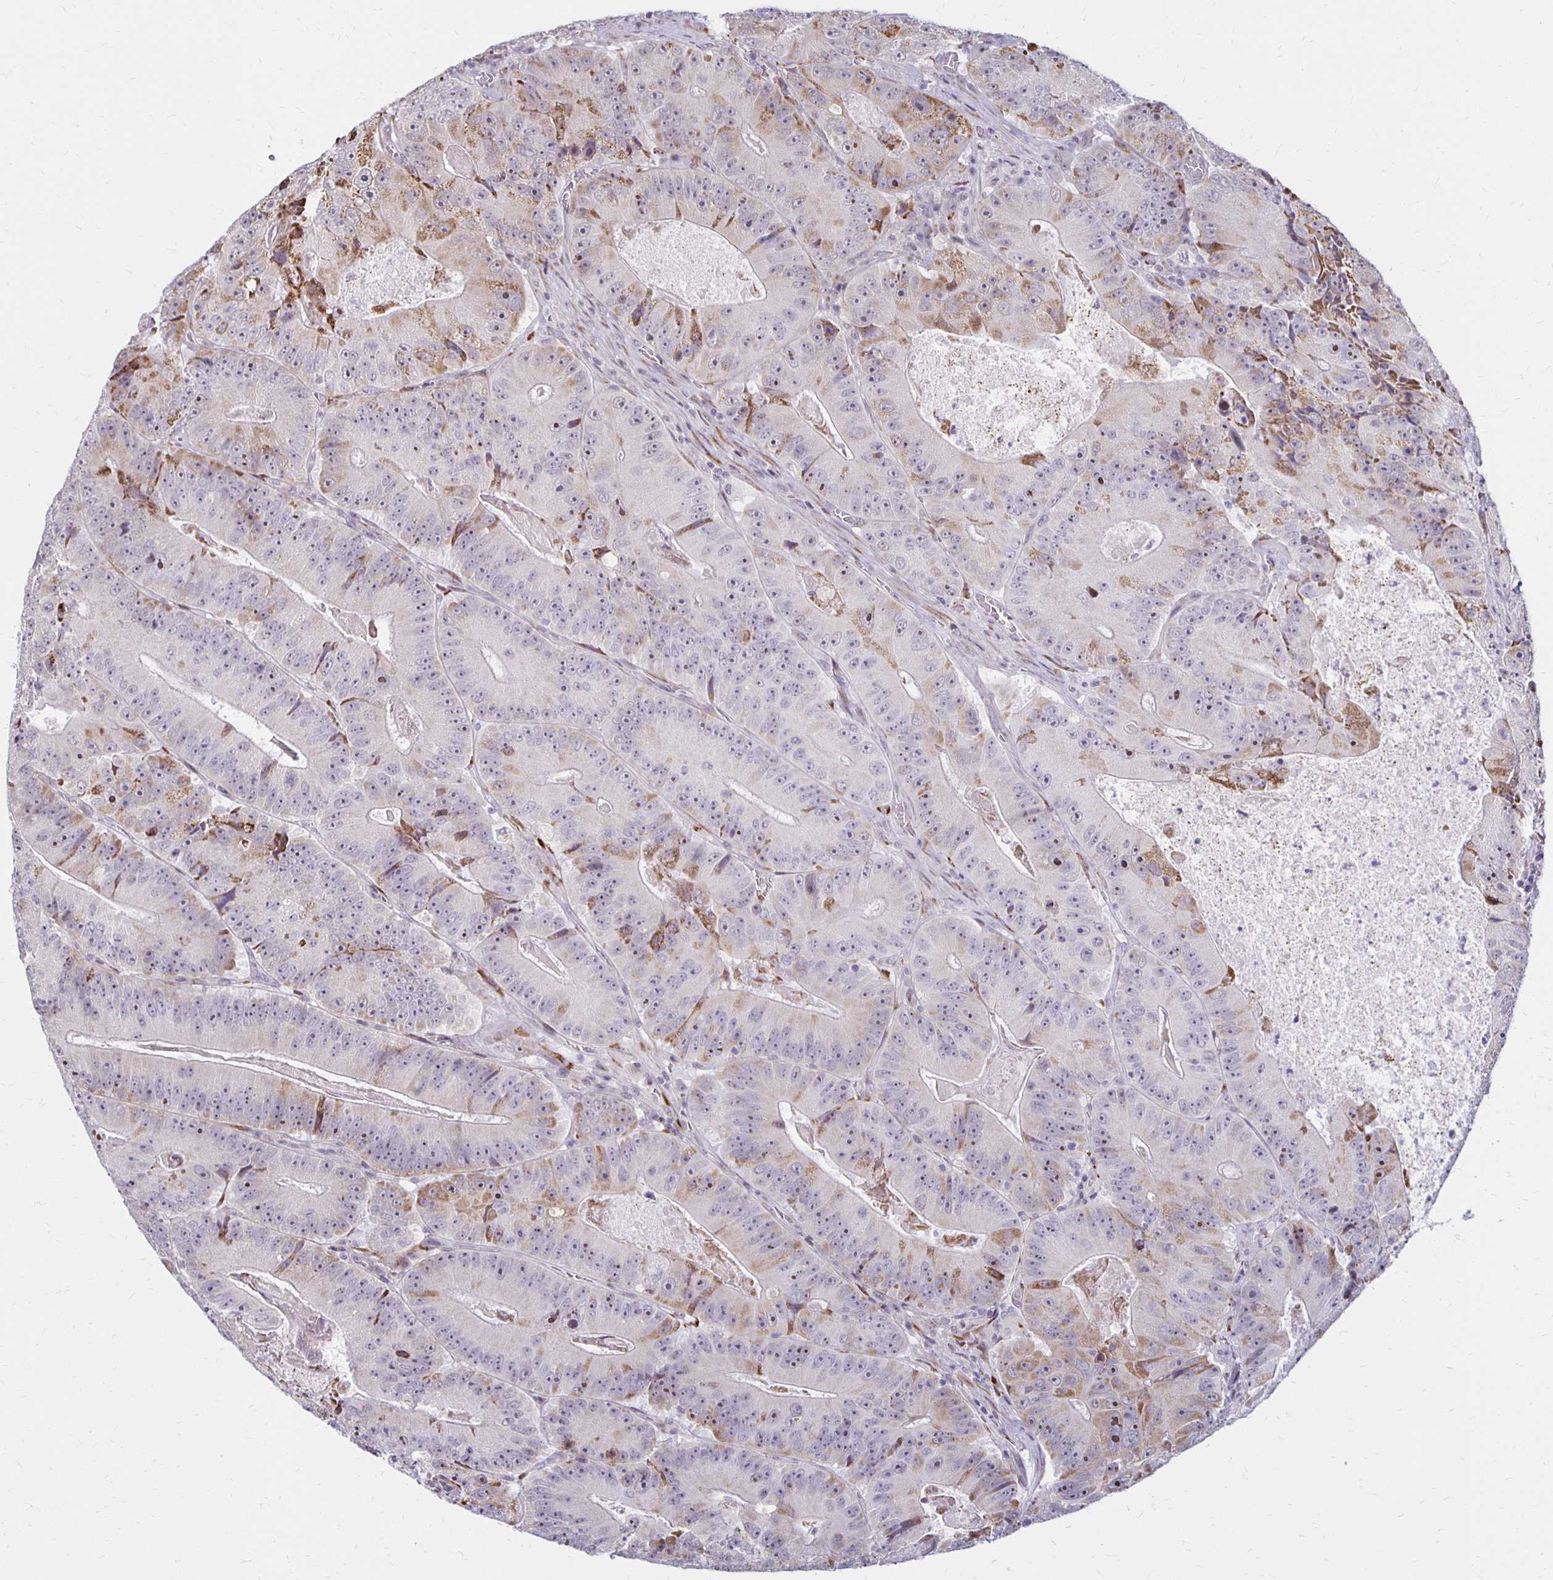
{"staining": {"intensity": "moderate", "quantity": "25%-75%", "location": "cytoplasmic/membranous,nuclear"}, "tissue": "colorectal cancer", "cell_type": "Tumor cells", "image_type": "cancer", "snomed": [{"axis": "morphology", "description": "Adenocarcinoma, NOS"}, {"axis": "topography", "description": "Colon"}], "caption": "Immunohistochemical staining of colorectal cancer (adenocarcinoma) shows medium levels of moderate cytoplasmic/membranous and nuclear protein positivity in approximately 25%-75% of tumor cells.", "gene": "DAGLA", "patient": {"sex": "female", "age": 86}}